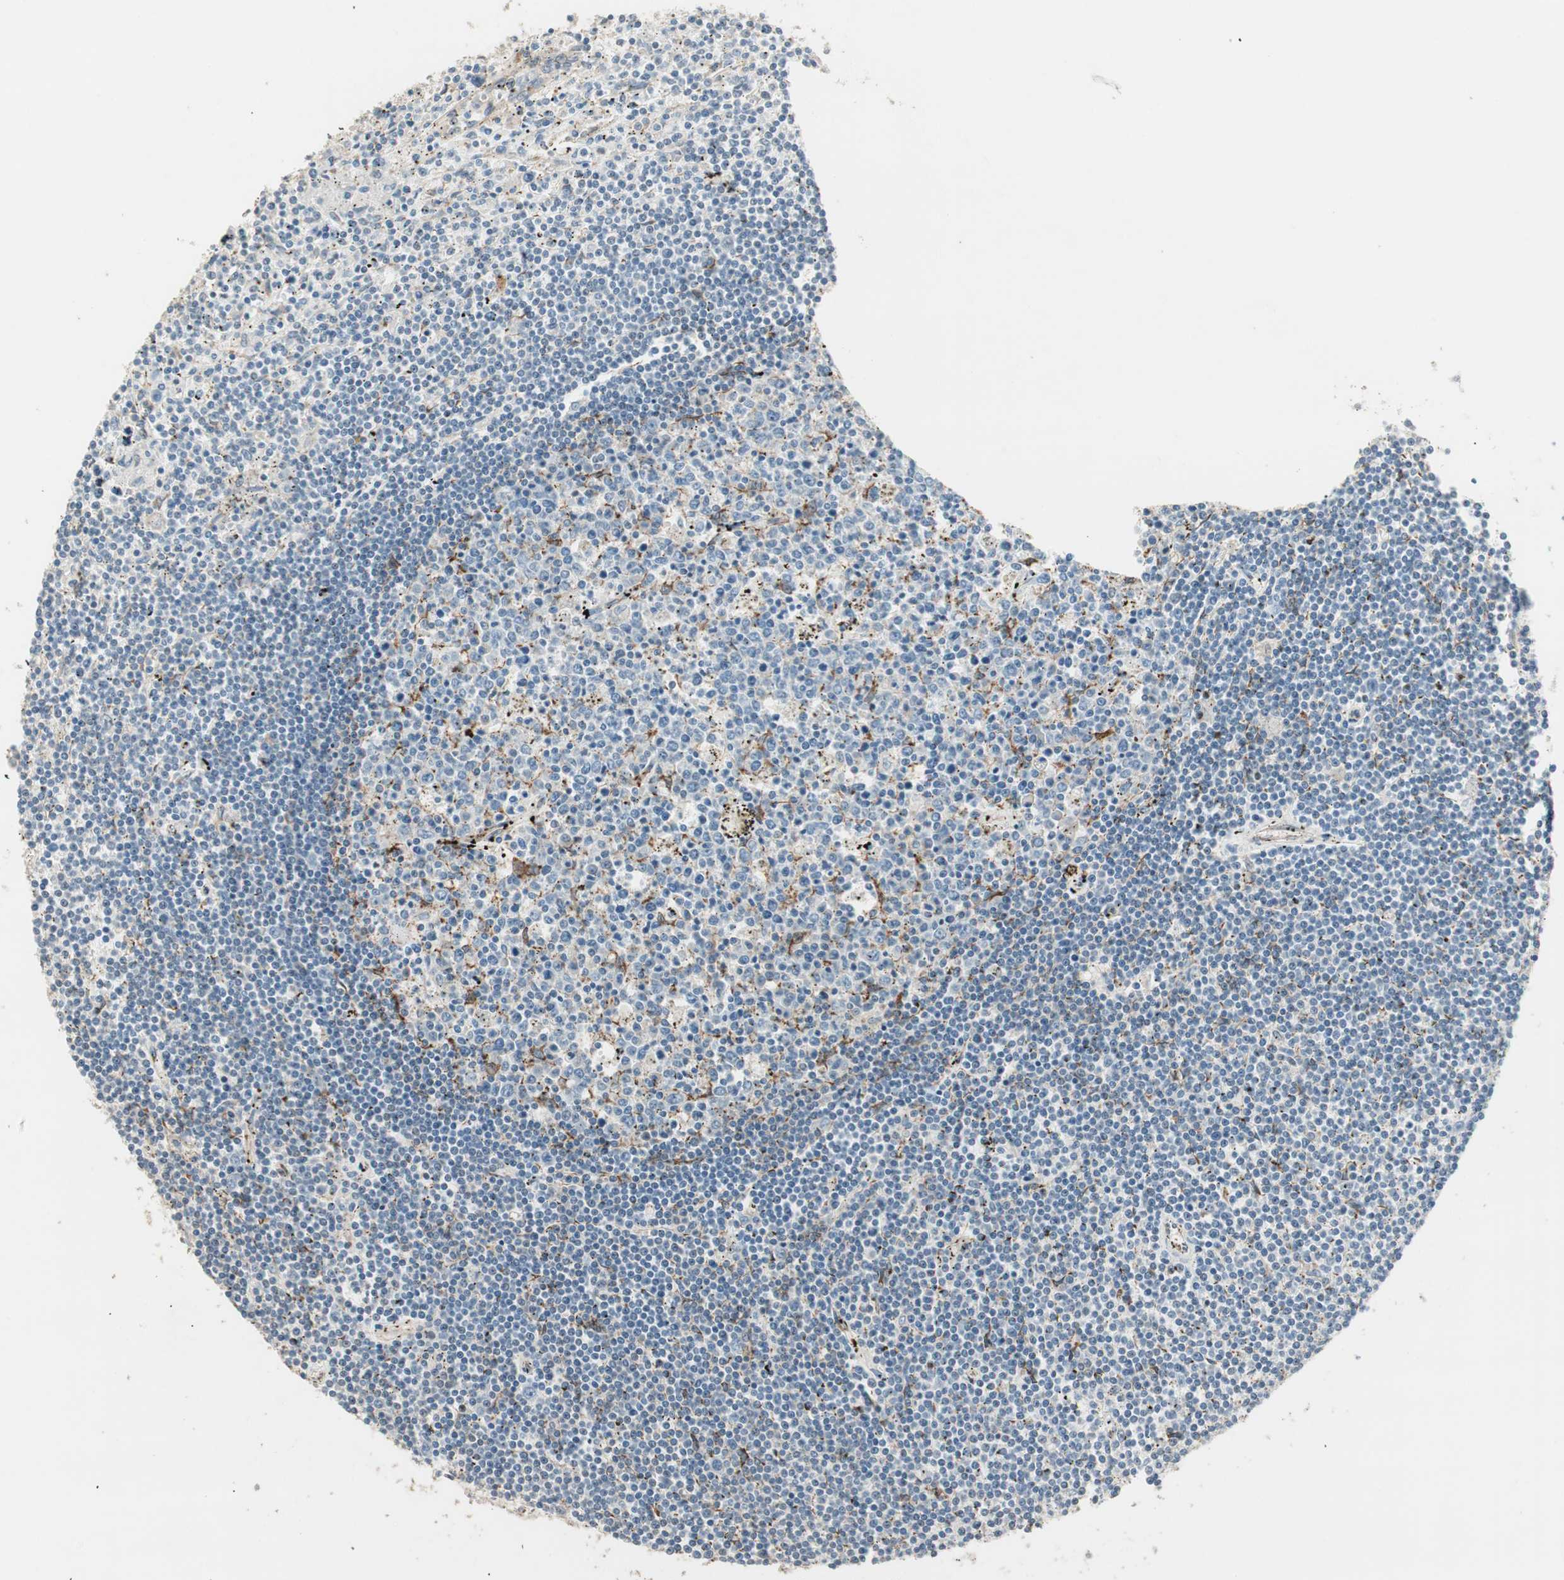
{"staining": {"intensity": "weak", "quantity": "<25%", "location": "cytoplasmic/membranous"}, "tissue": "lymphoma", "cell_type": "Tumor cells", "image_type": "cancer", "snomed": [{"axis": "morphology", "description": "Malignant lymphoma, non-Hodgkin's type, Low grade"}, {"axis": "topography", "description": "Spleen"}], "caption": "This is an immunohistochemistry (IHC) histopathology image of human low-grade malignant lymphoma, non-Hodgkin's type. There is no staining in tumor cells.", "gene": "TASOR", "patient": {"sex": "male", "age": 76}}